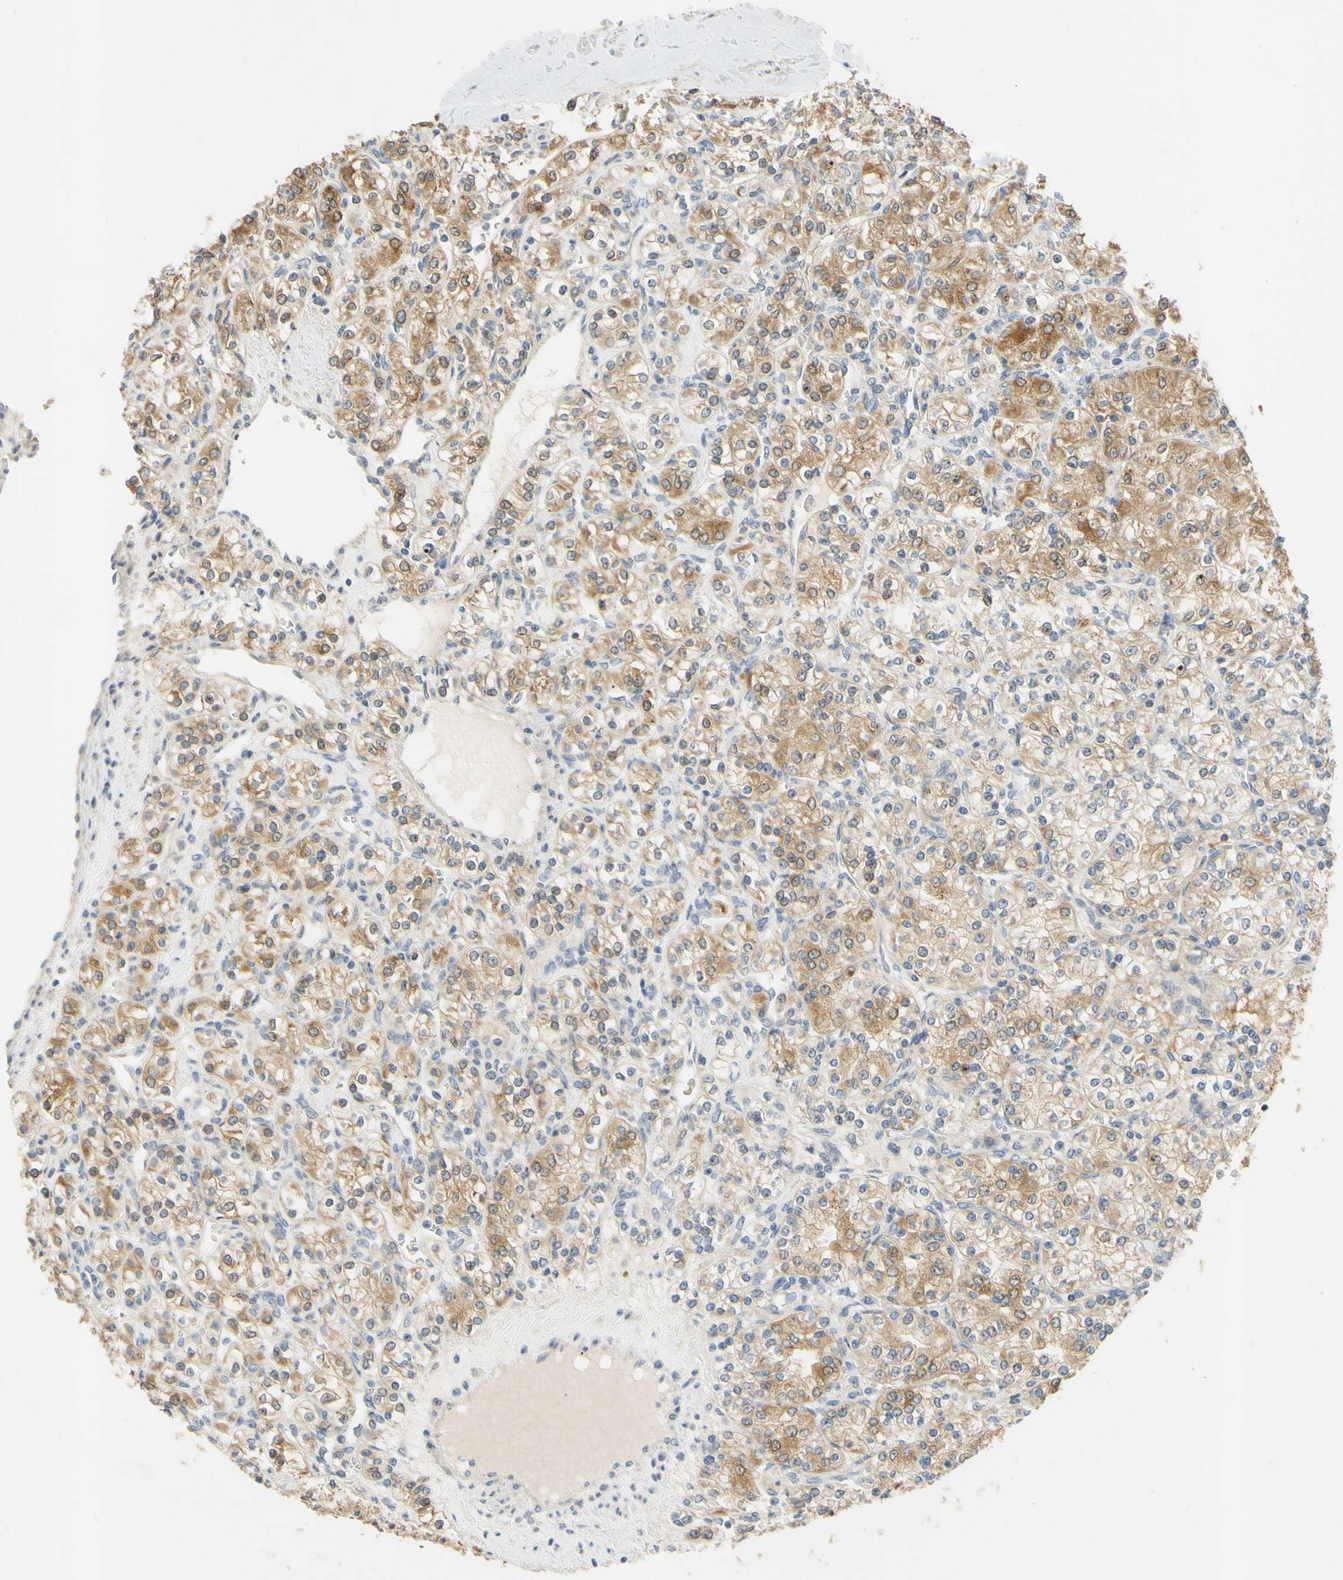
{"staining": {"intensity": "moderate", "quantity": ">75%", "location": "cytoplasmic/membranous"}, "tissue": "renal cancer", "cell_type": "Tumor cells", "image_type": "cancer", "snomed": [{"axis": "morphology", "description": "Adenocarcinoma, NOS"}, {"axis": "topography", "description": "Kidney"}], "caption": "Tumor cells display moderate cytoplasmic/membranous expression in about >75% of cells in renal cancer.", "gene": "CCNB2", "patient": {"sex": "male", "age": 77}}